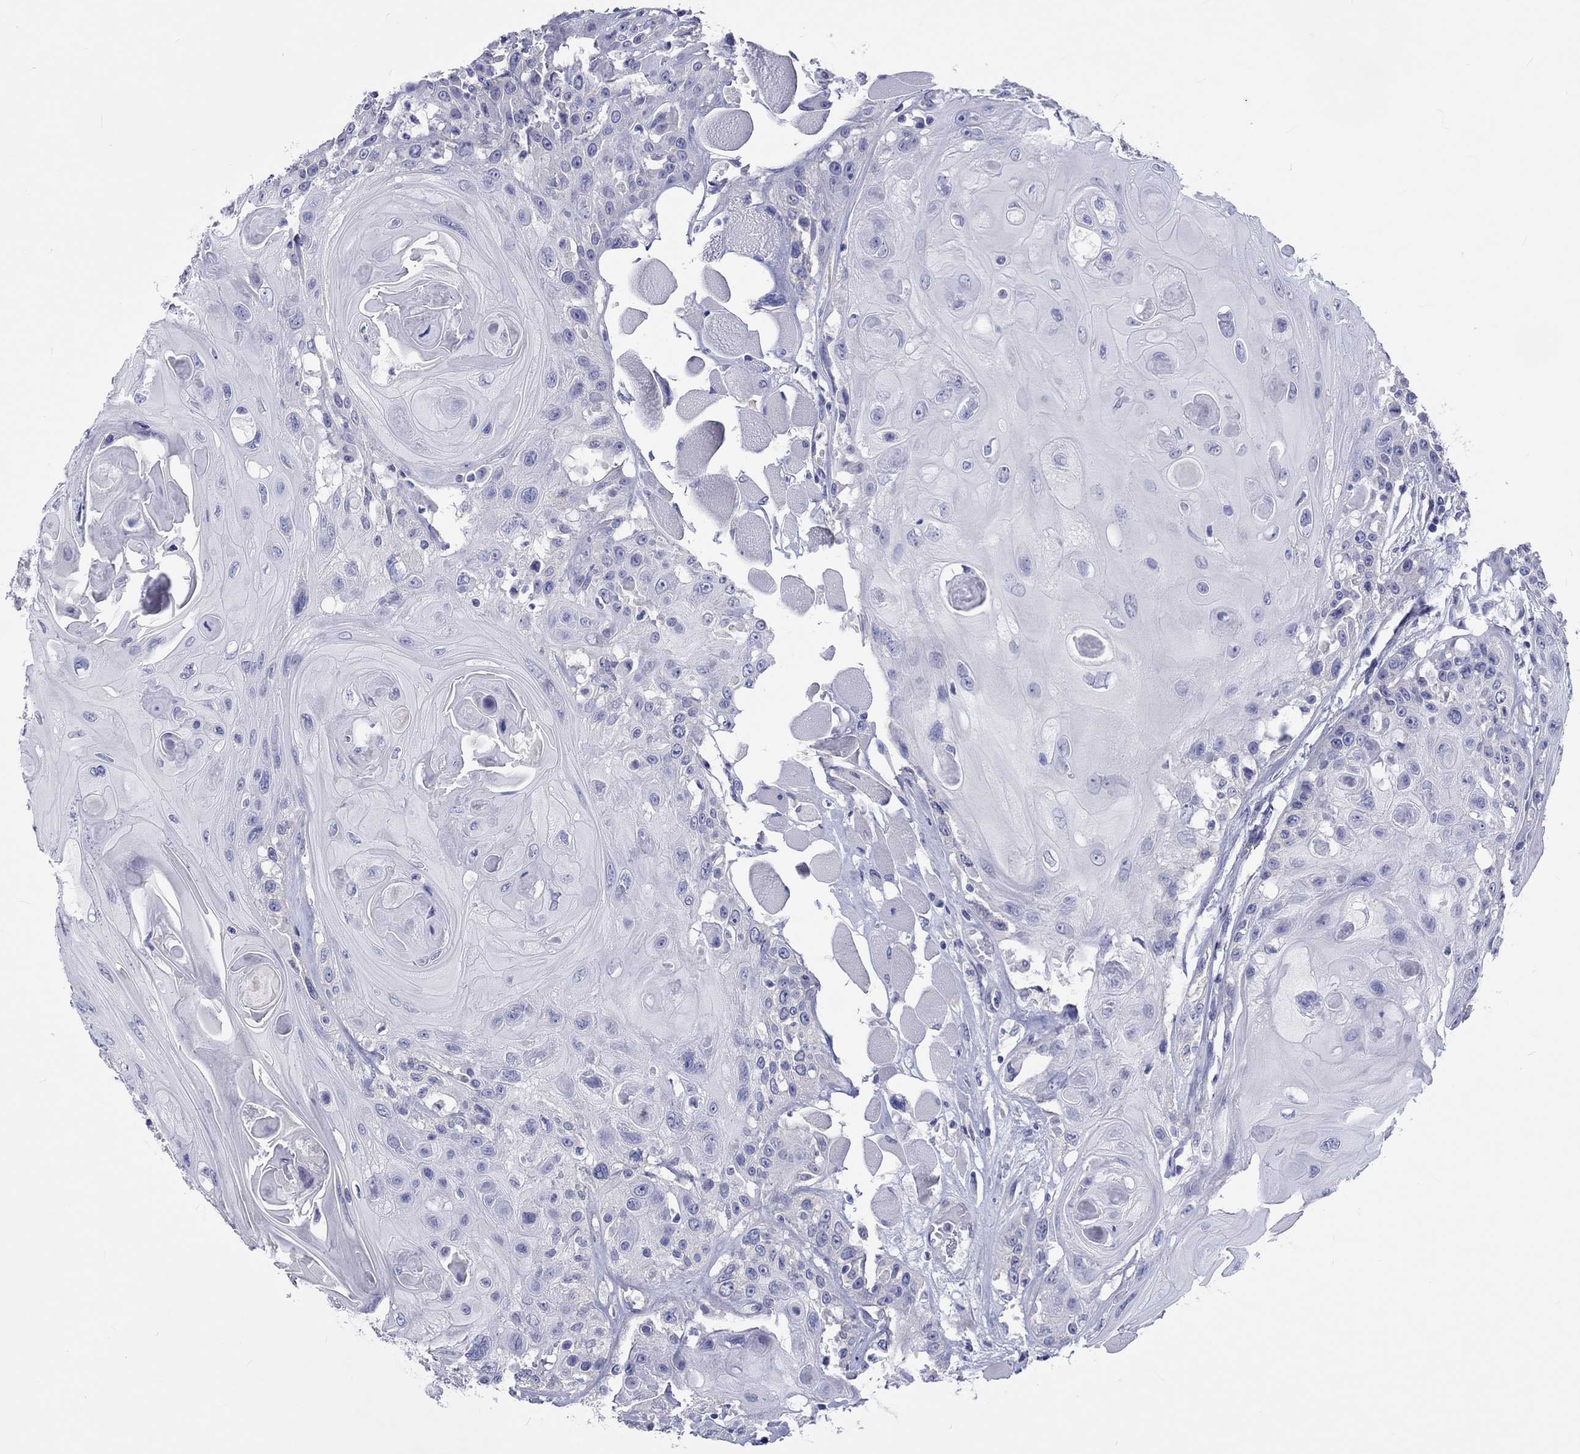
{"staining": {"intensity": "negative", "quantity": "none", "location": "none"}, "tissue": "head and neck cancer", "cell_type": "Tumor cells", "image_type": "cancer", "snomed": [{"axis": "morphology", "description": "Squamous cell carcinoma, NOS"}, {"axis": "topography", "description": "Head-Neck"}], "caption": "Immunohistochemistry histopathology image of neoplastic tissue: head and neck cancer stained with DAB (3,3'-diaminobenzidine) exhibits no significant protein staining in tumor cells. (Immunohistochemistry (ihc), brightfield microscopy, high magnification).", "gene": "CDY2B", "patient": {"sex": "female", "age": 59}}